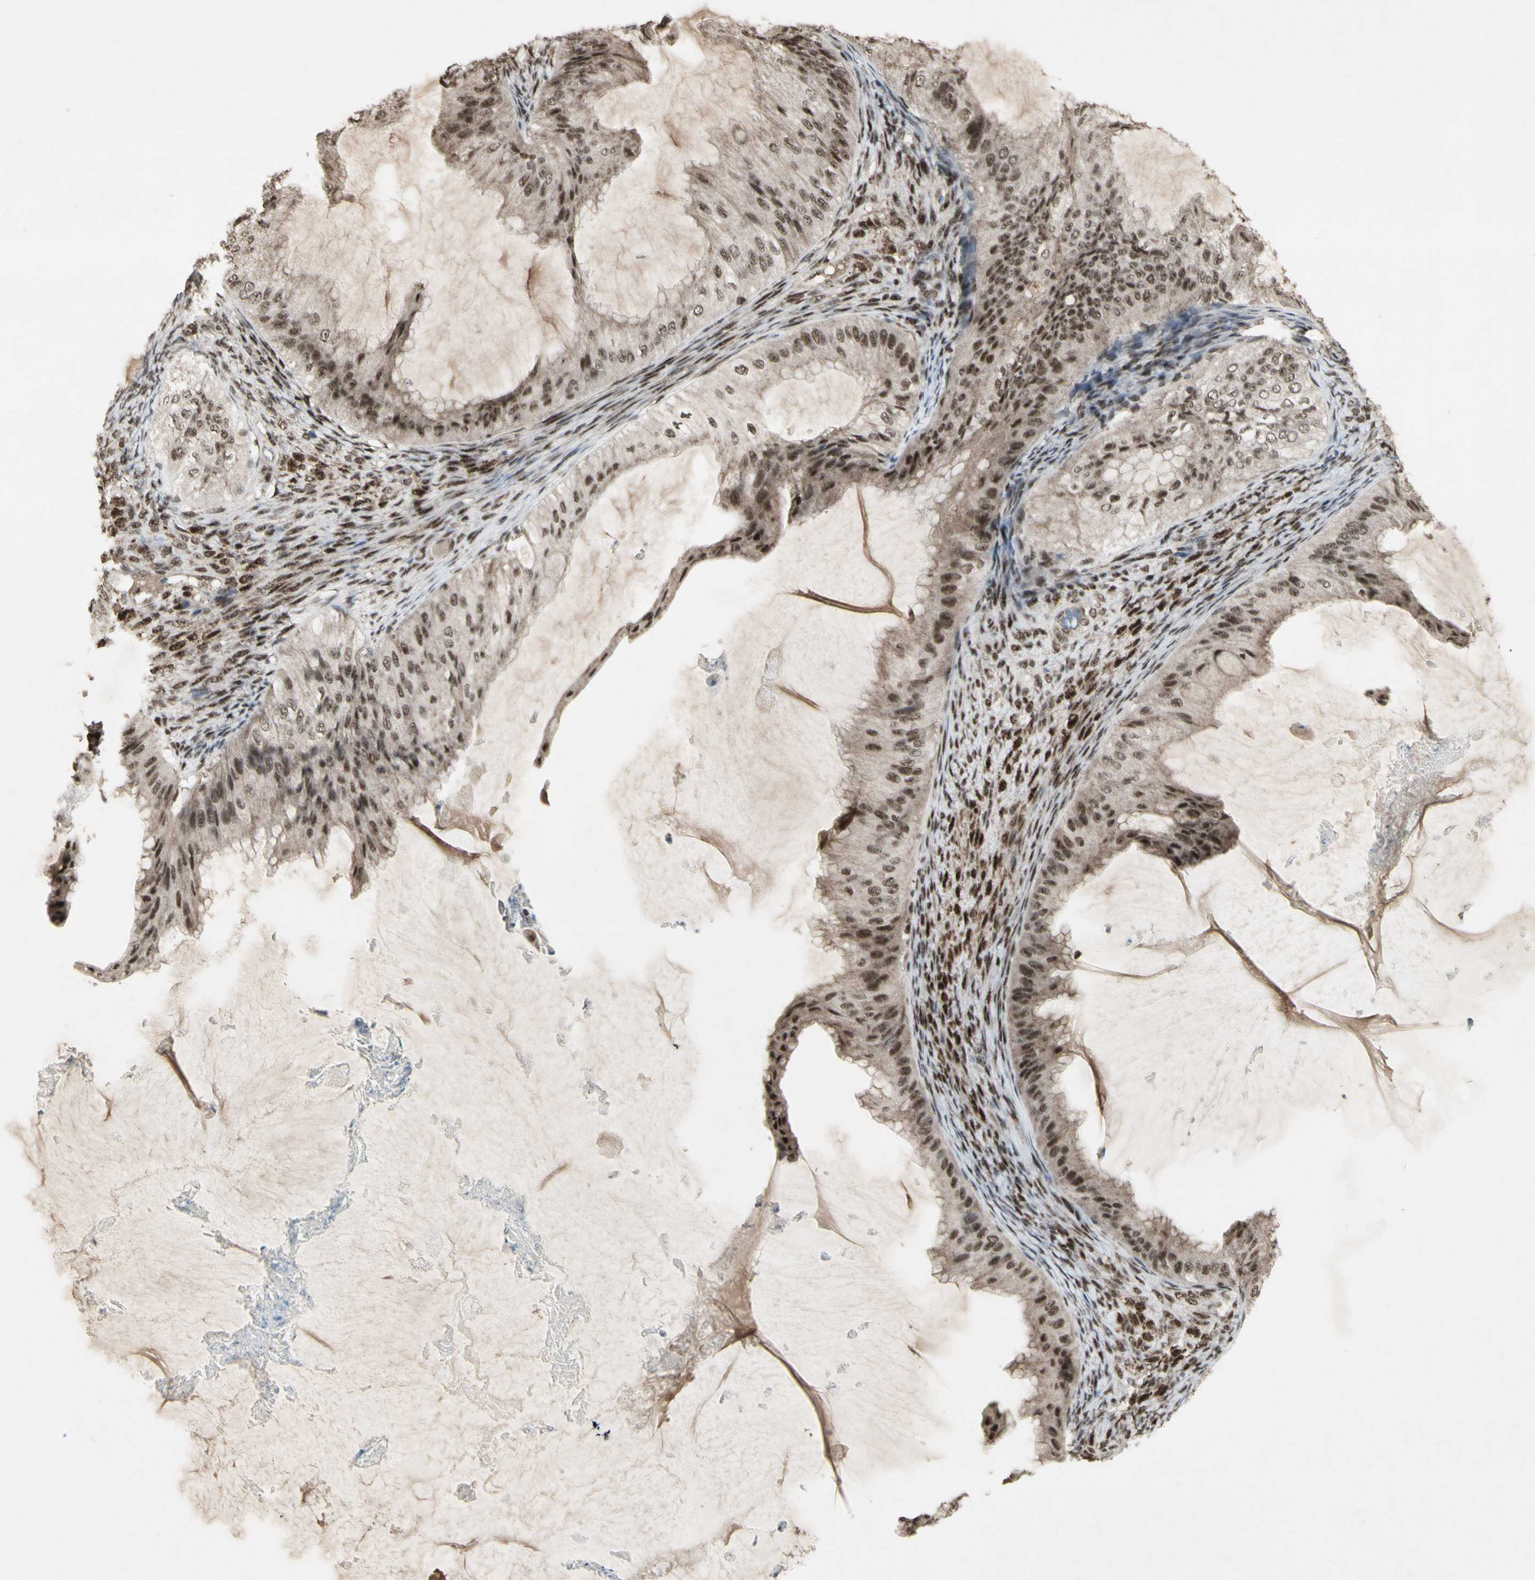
{"staining": {"intensity": "moderate", "quantity": ">75%", "location": "cytoplasmic/membranous,nuclear"}, "tissue": "ovarian cancer", "cell_type": "Tumor cells", "image_type": "cancer", "snomed": [{"axis": "morphology", "description": "Cystadenocarcinoma, mucinous, NOS"}, {"axis": "topography", "description": "Ovary"}], "caption": "Human ovarian cancer (mucinous cystadenocarcinoma) stained for a protein (brown) displays moderate cytoplasmic/membranous and nuclear positive staining in approximately >75% of tumor cells.", "gene": "CCNT1", "patient": {"sex": "female", "age": 61}}